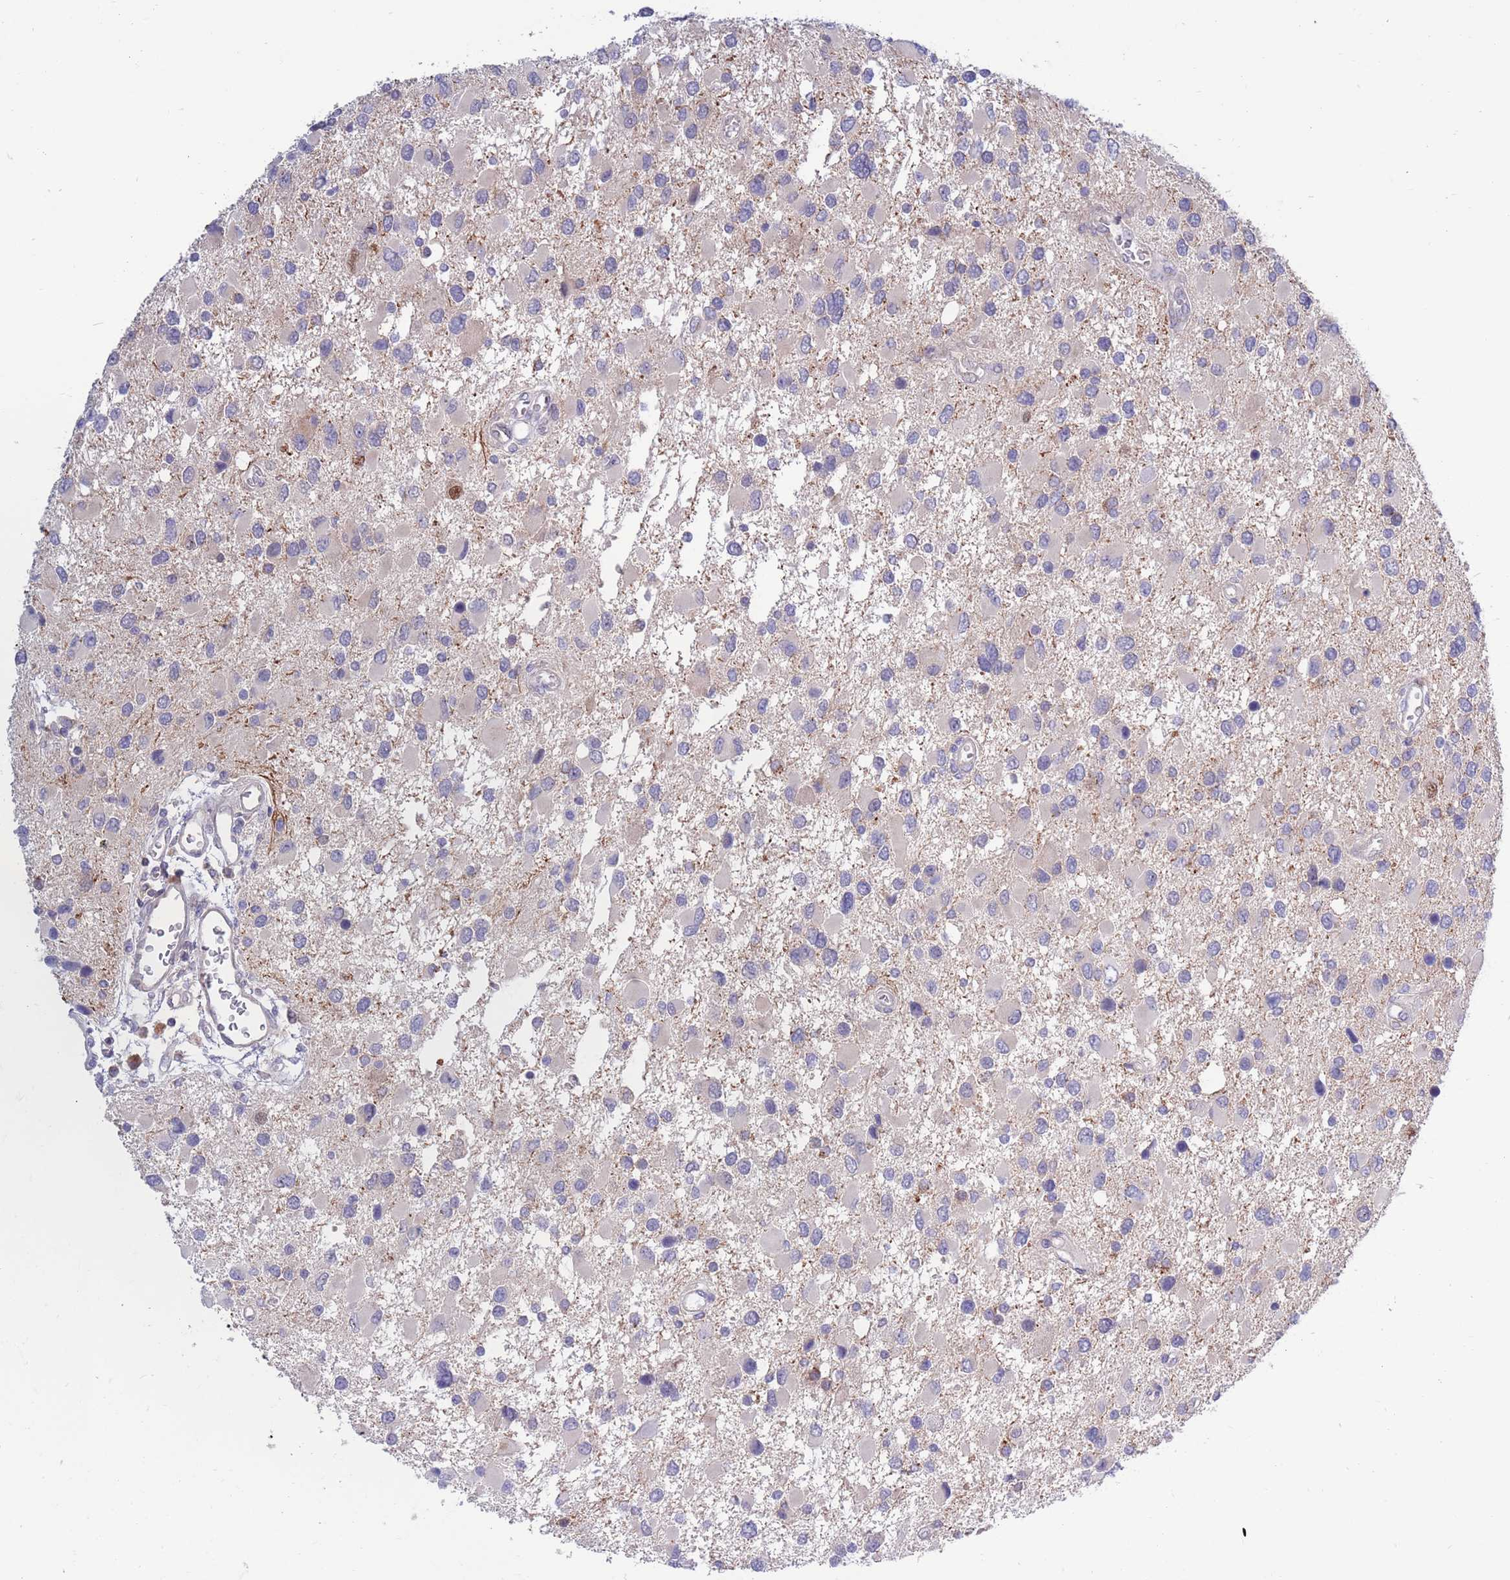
{"staining": {"intensity": "negative", "quantity": "none", "location": "none"}, "tissue": "glioma", "cell_type": "Tumor cells", "image_type": "cancer", "snomed": [{"axis": "morphology", "description": "Glioma, malignant, High grade"}, {"axis": "topography", "description": "Brain"}], "caption": "This micrograph is of malignant glioma (high-grade) stained with immunohistochemistry to label a protein in brown with the nuclei are counter-stained blue. There is no staining in tumor cells.", "gene": "KLHL29", "patient": {"sex": "male", "age": 53}}